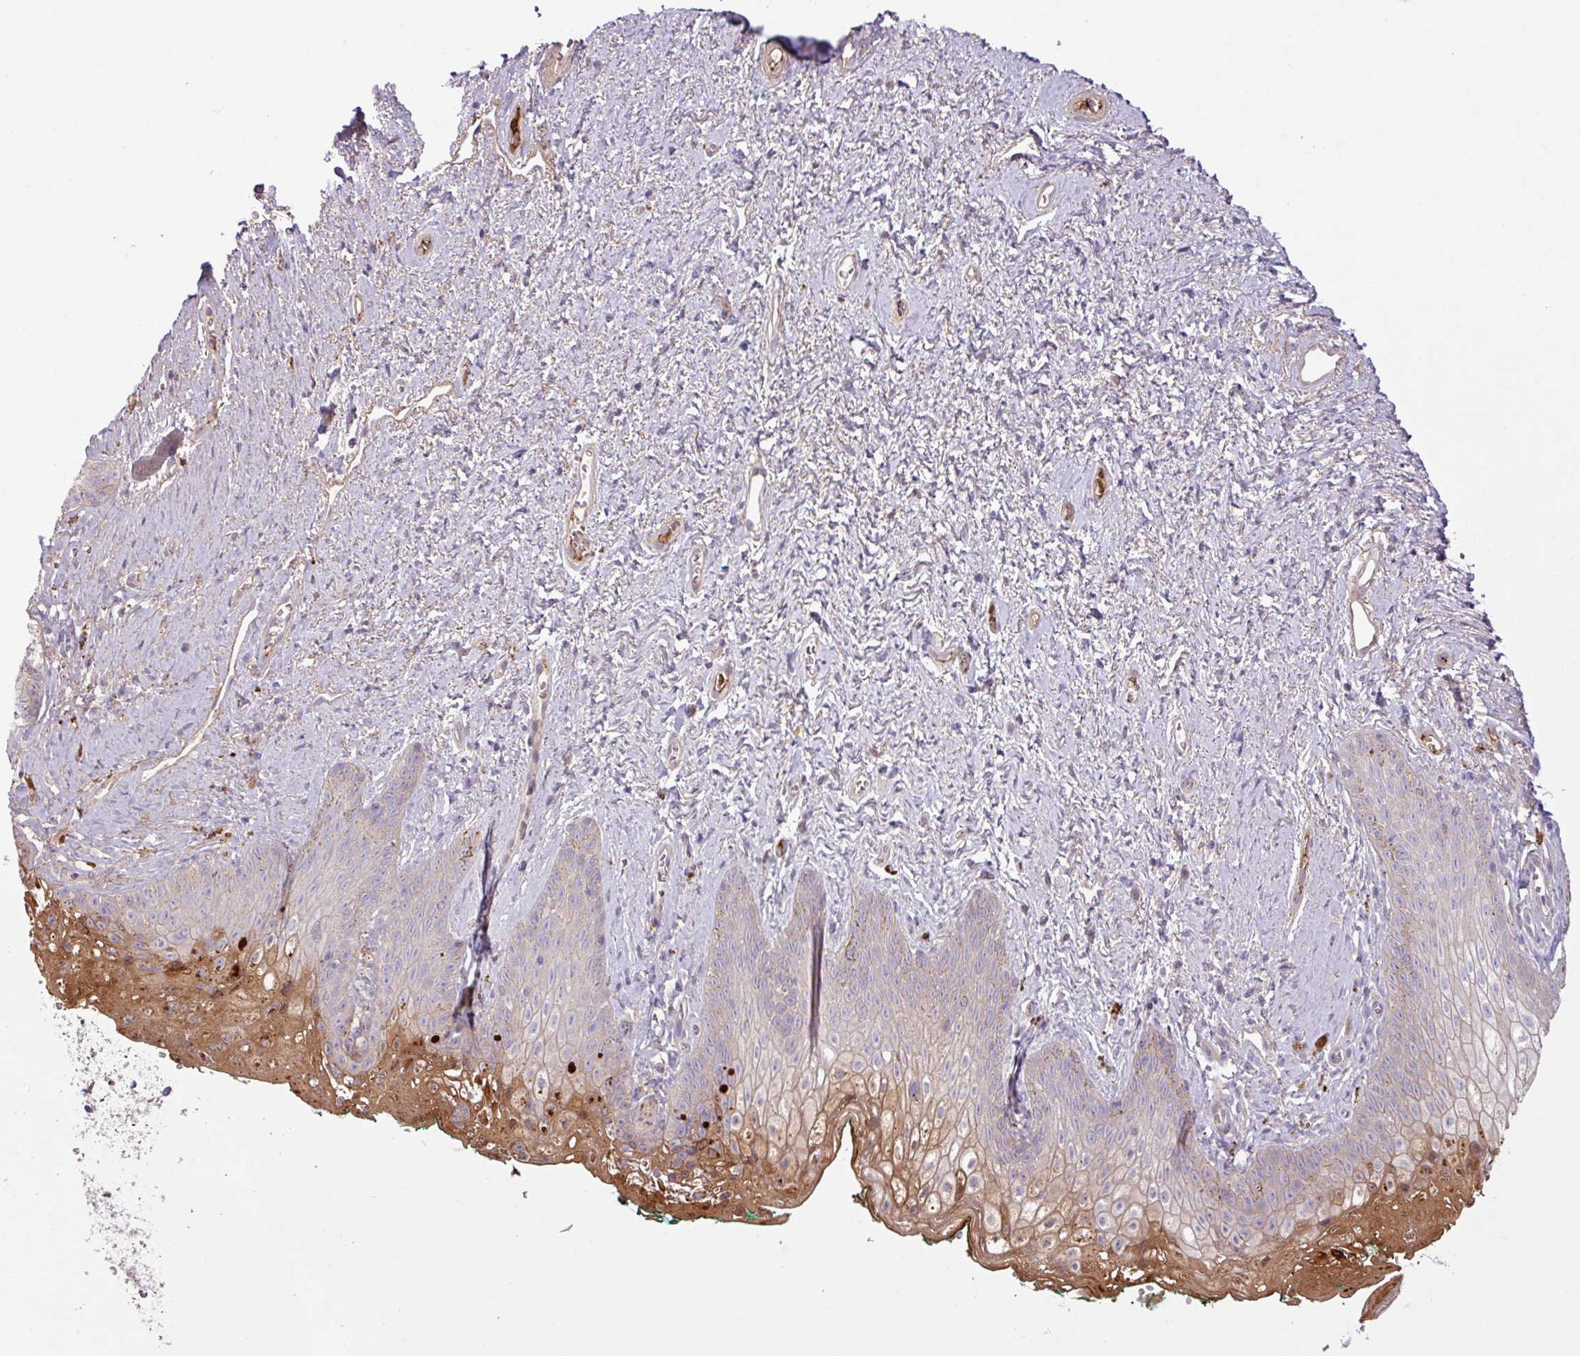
{"staining": {"intensity": "moderate", "quantity": "<25%", "location": "cytoplasmic/membranous"}, "tissue": "vagina", "cell_type": "Squamous epithelial cells", "image_type": "normal", "snomed": [{"axis": "morphology", "description": "Normal tissue, NOS"}, {"axis": "topography", "description": "Vulva"}, {"axis": "topography", "description": "Vagina"}, {"axis": "topography", "description": "Peripheral nerve tissue"}], "caption": "Benign vagina demonstrates moderate cytoplasmic/membranous staining in approximately <25% of squamous epithelial cells.", "gene": "C4A", "patient": {"sex": "female", "age": 66}}